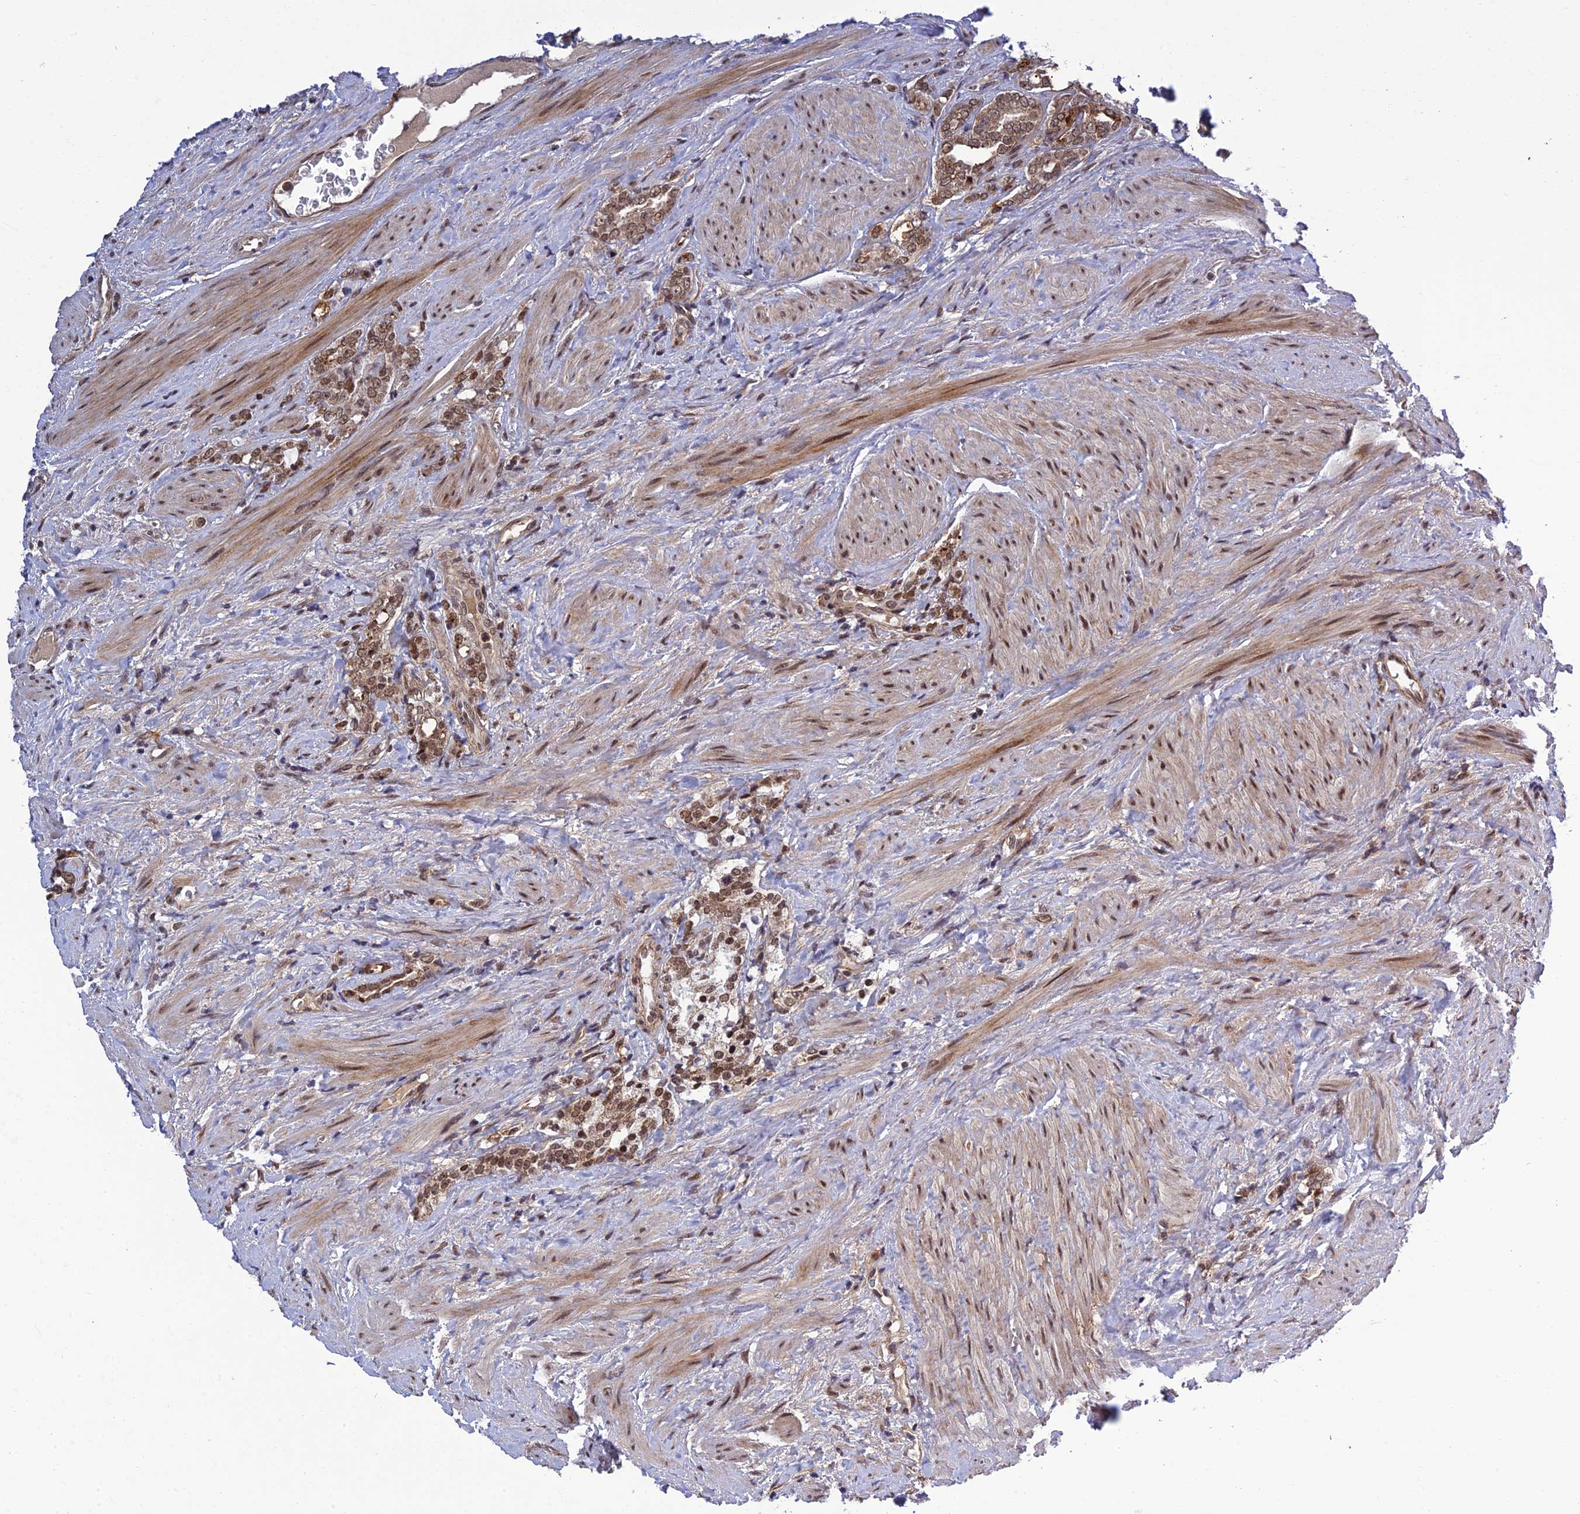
{"staining": {"intensity": "moderate", "quantity": ">75%", "location": "nuclear"}, "tissue": "prostate cancer", "cell_type": "Tumor cells", "image_type": "cancer", "snomed": [{"axis": "morphology", "description": "Adenocarcinoma, High grade"}, {"axis": "topography", "description": "Prostate"}], "caption": "Prostate adenocarcinoma (high-grade) stained for a protein (brown) displays moderate nuclear positive expression in approximately >75% of tumor cells.", "gene": "REXO1", "patient": {"sex": "male", "age": 64}}